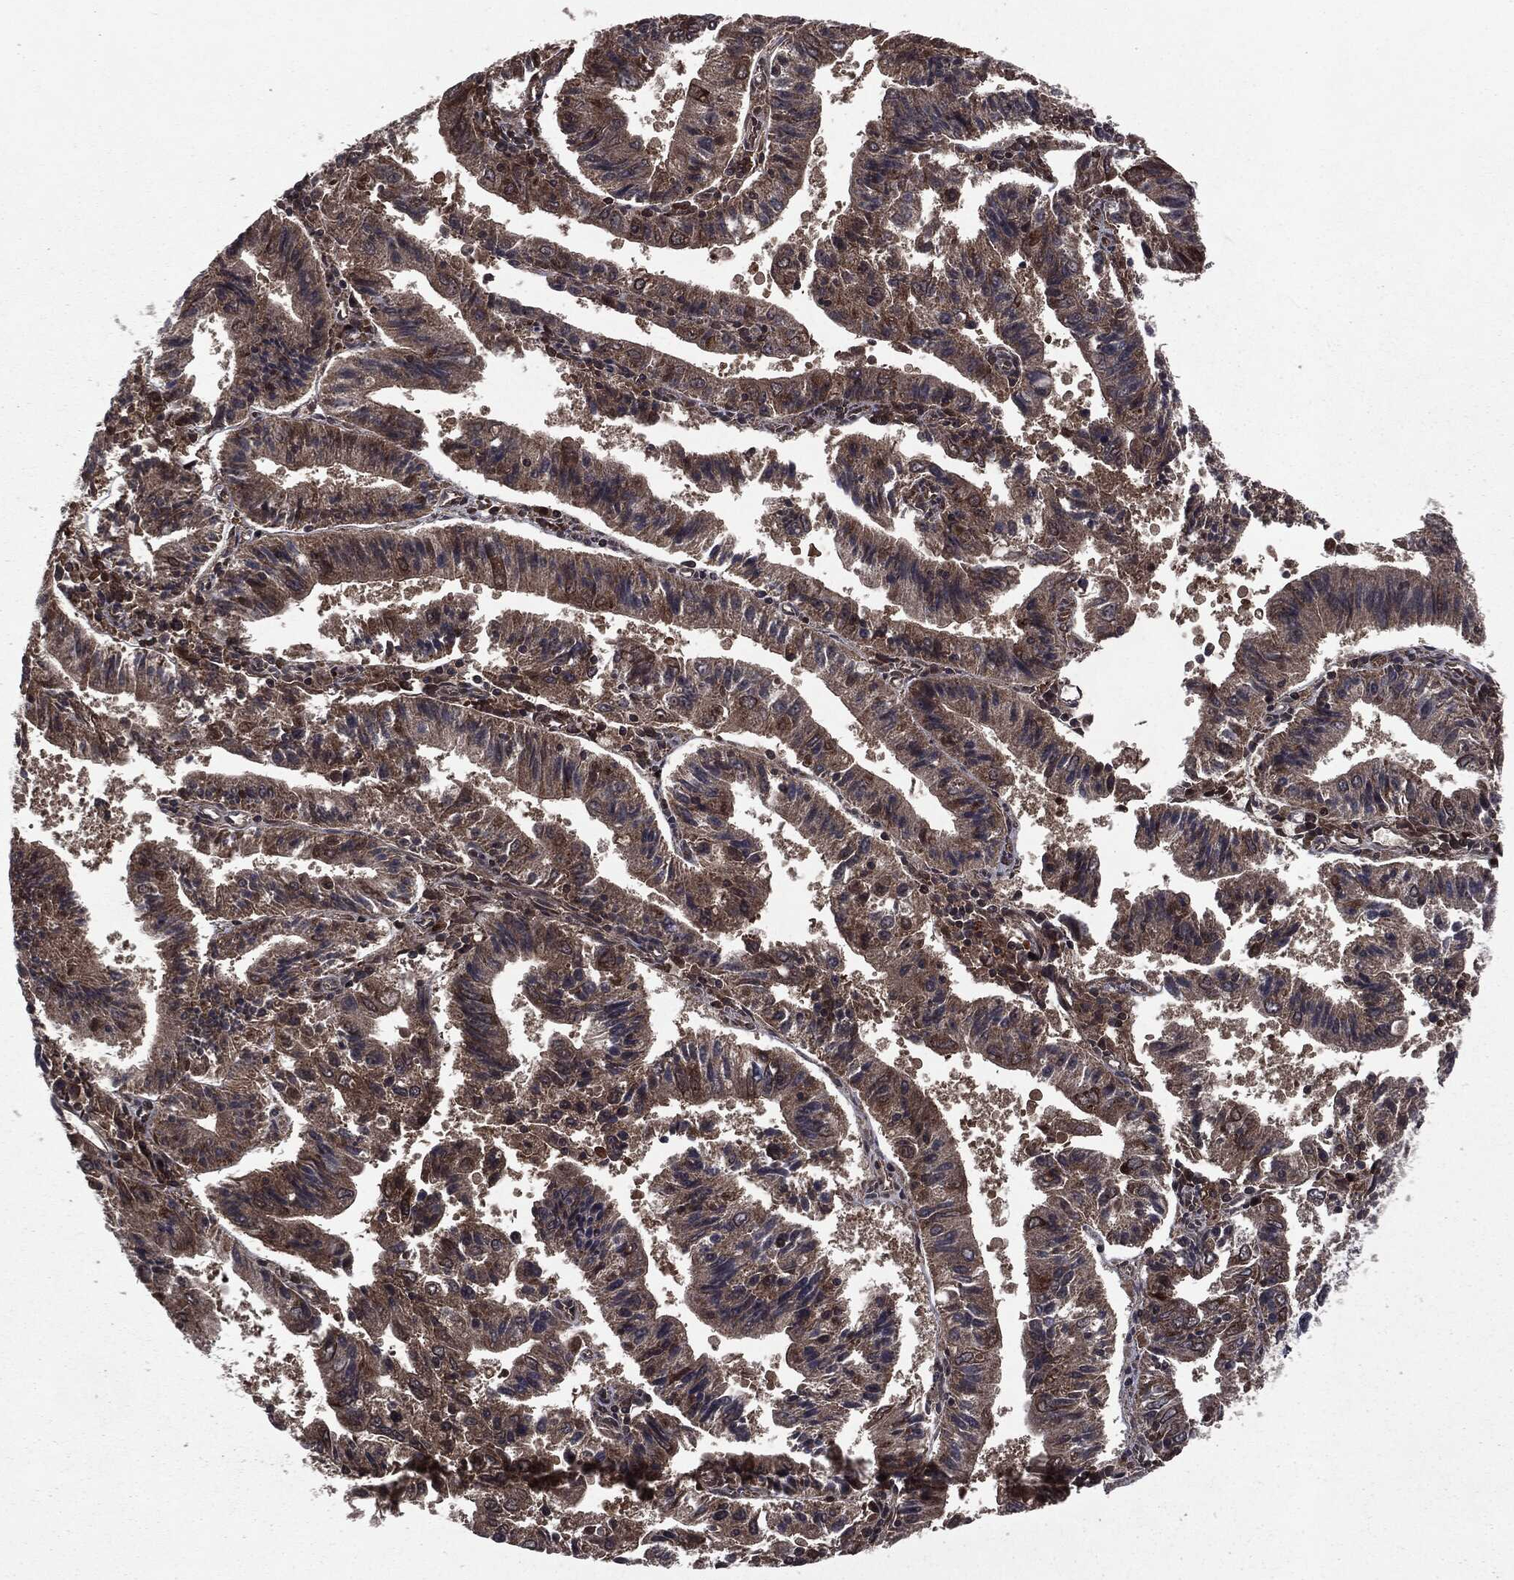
{"staining": {"intensity": "moderate", "quantity": "25%-75%", "location": "cytoplasmic/membranous"}, "tissue": "endometrial cancer", "cell_type": "Tumor cells", "image_type": "cancer", "snomed": [{"axis": "morphology", "description": "Adenocarcinoma, NOS"}, {"axis": "topography", "description": "Endometrium"}], "caption": "Protein expression analysis of endometrial adenocarcinoma demonstrates moderate cytoplasmic/membranous staining in approximately 25%-75% of tumor cells.", "gene": "STAU2", "patient": {"sex": "female", "age": 82}}